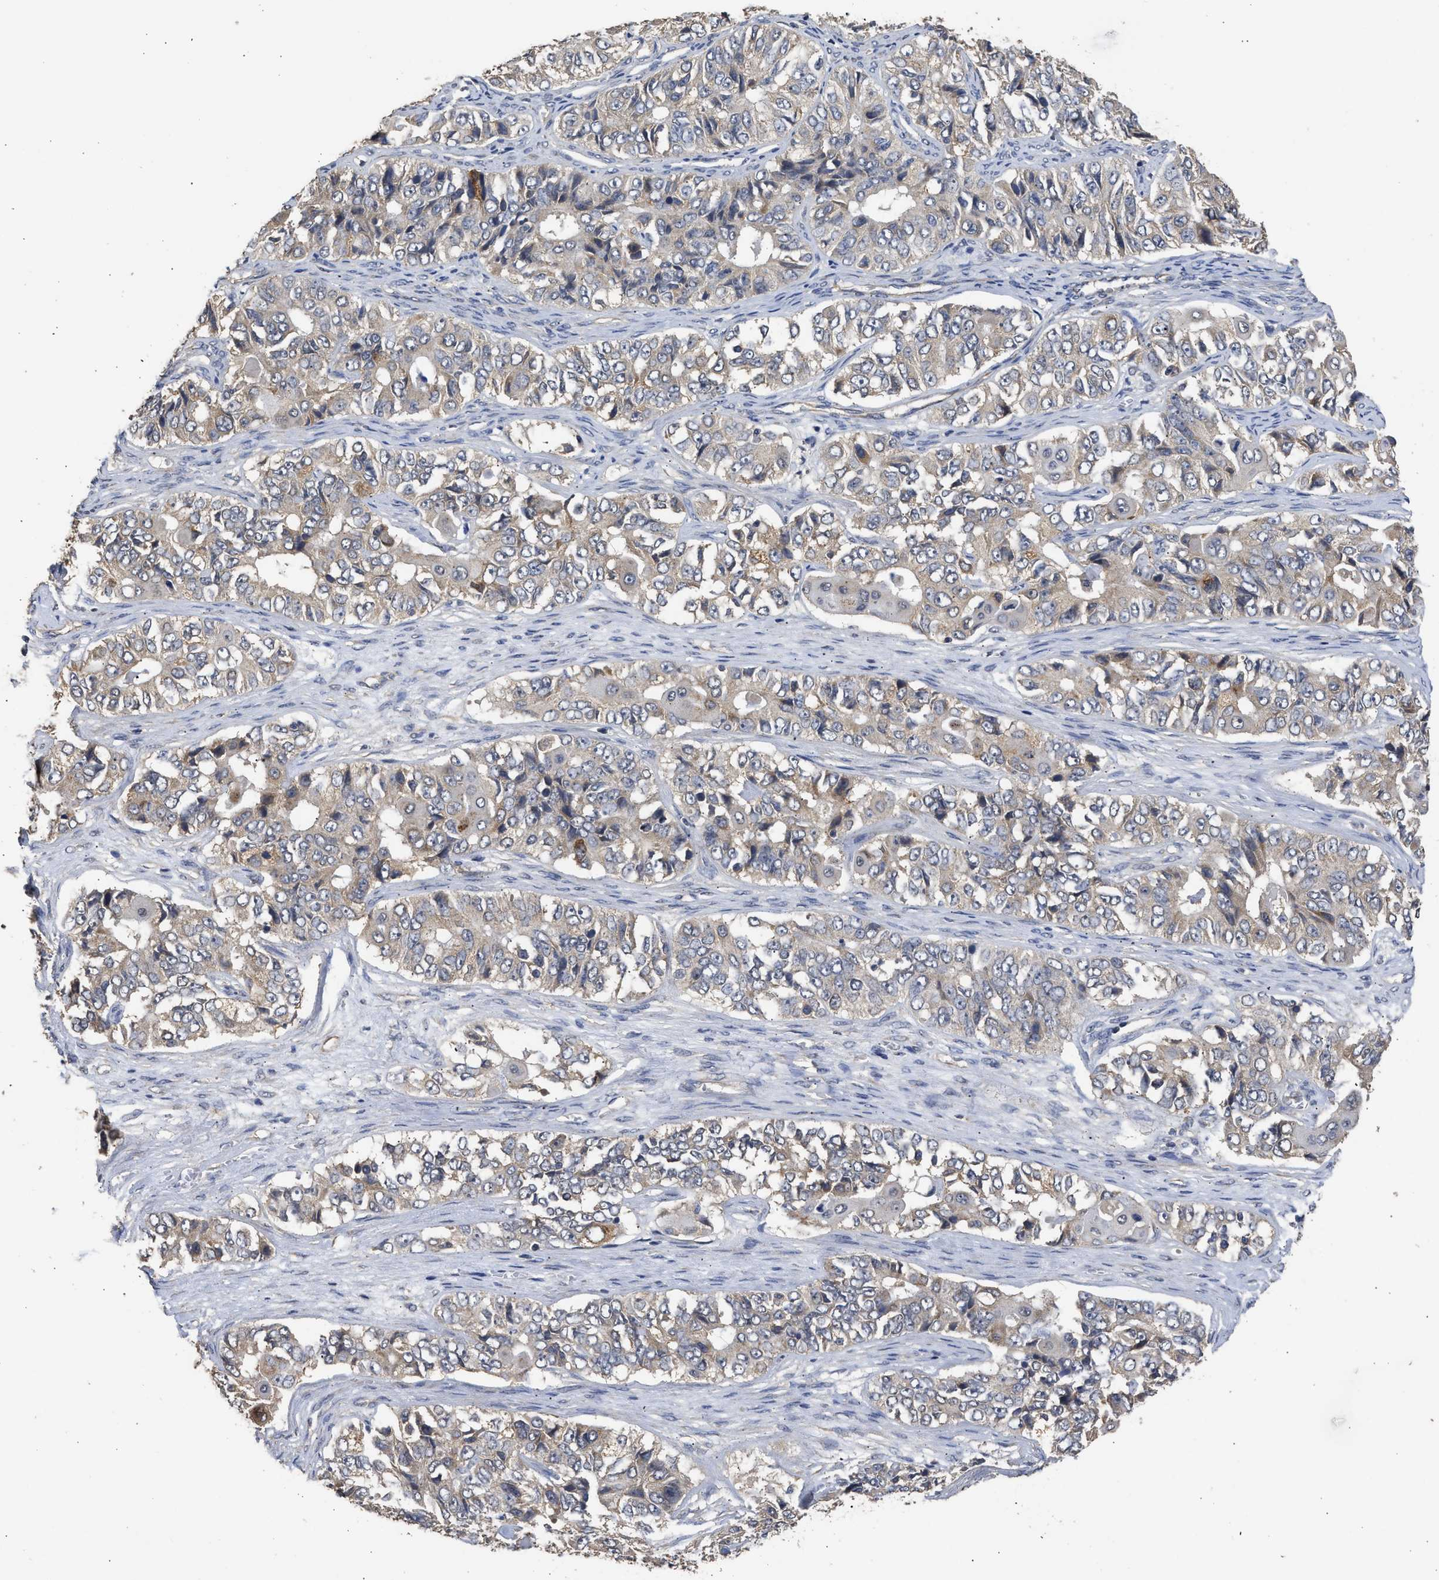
{"staining": {"intensity": "weak", "quantity": "25%-75%", "location": "cytoplasmic/membranous"}, "tissue": "ovarian cancer", "cell_type": "Tumor cells", "image_type": "cancer", "snomed": [{"axis": "morphology", "description": "Carcinoma, endometroid"}, {"axis": "topography", "description": "Ovary"}], "caption": "A brown stain shows weak cytoplasmic/membranous expression of a protein in human ovarian cancer tumor cells.", "gene": "SPINT2", "patient": {"sex": "female", "age": 51}}